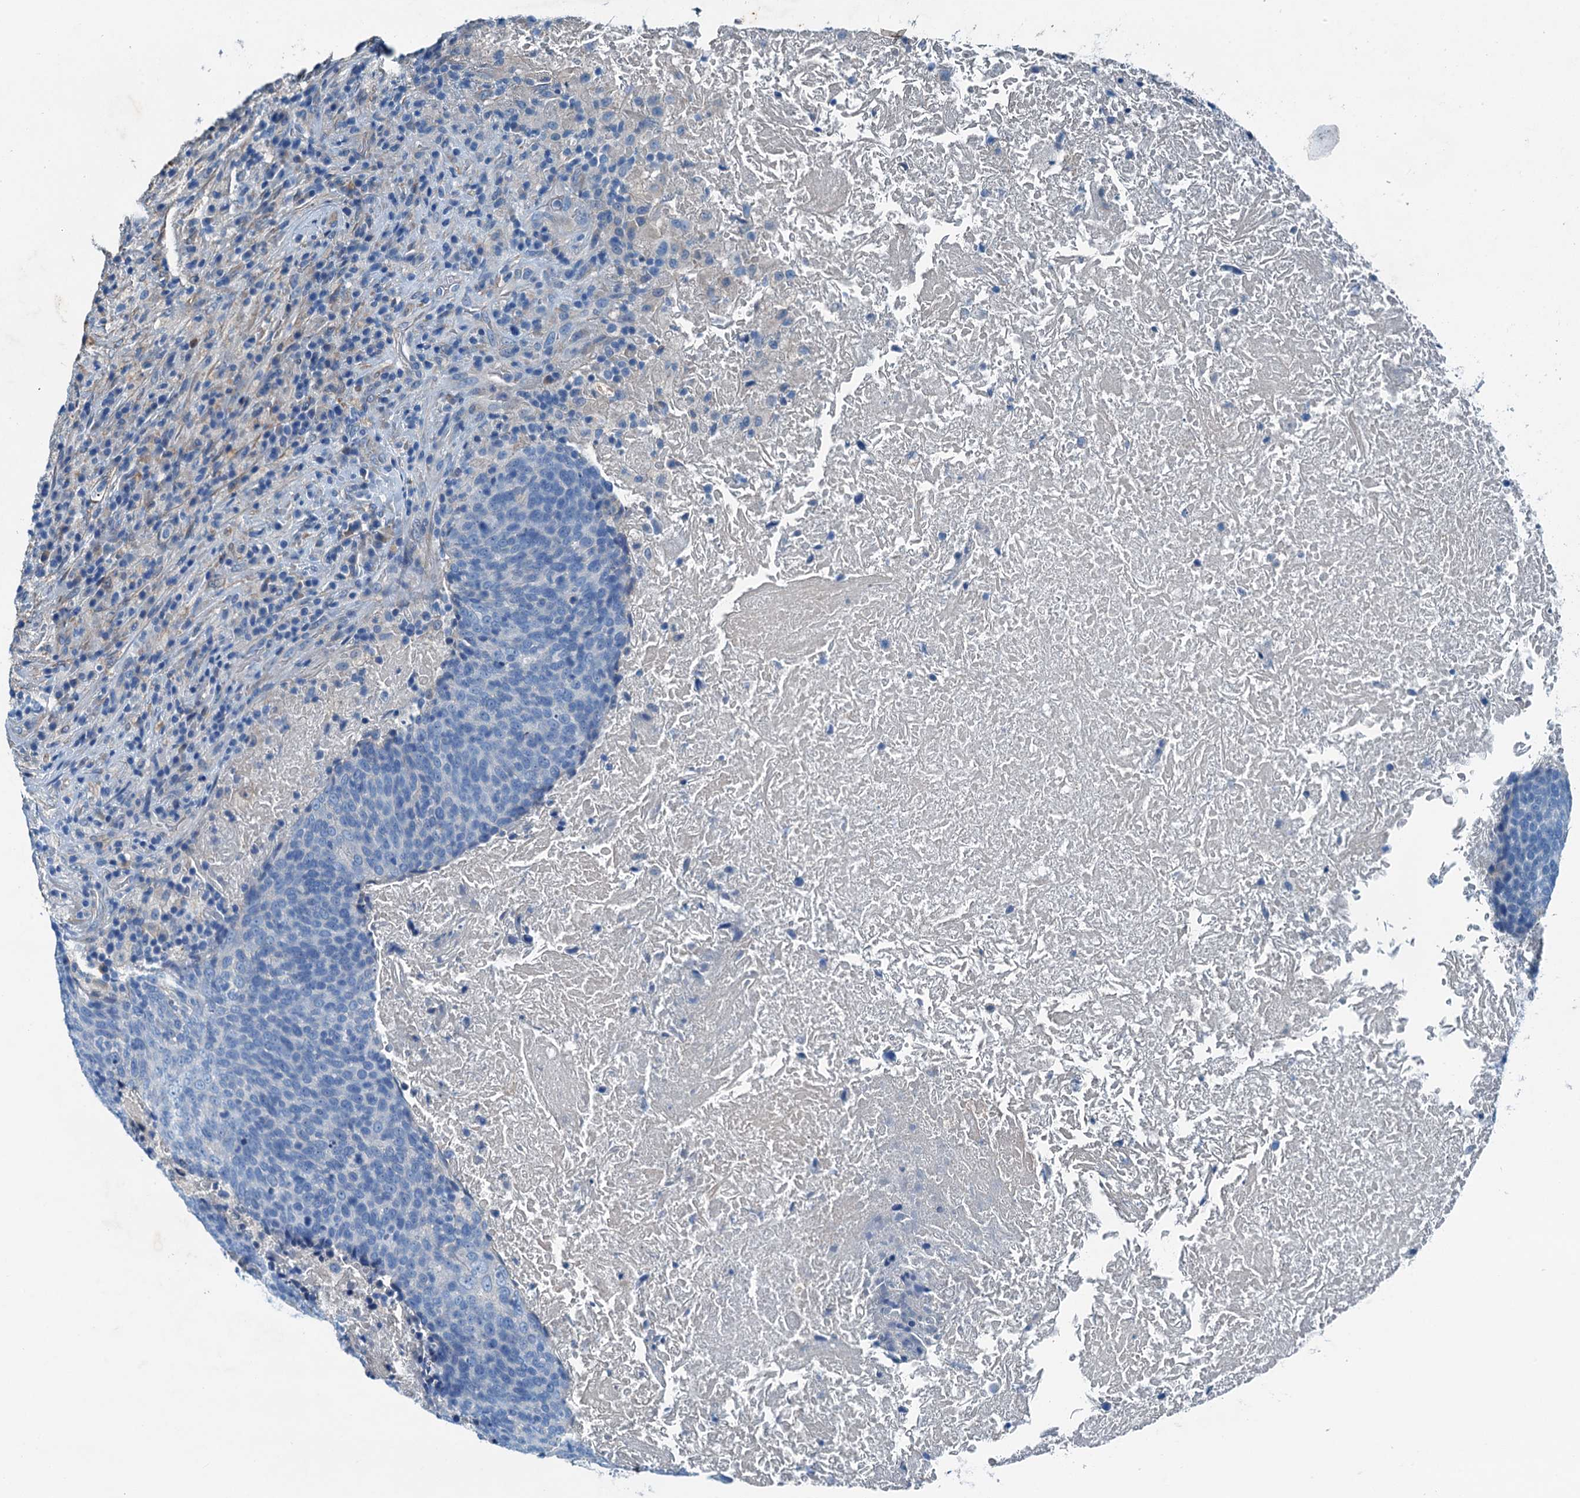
{"staining": {"intensity": "negative", "quantity": "none", "location": "none"}, "tissue": "head and neck cancer", "cell_type": "Tumor cells", "image_type": "cancer", "snomed": [{"axis": "morphology", "description": "Squamous cell carcinoma, NOS"}, {"axis": "morphology", "description": "Squamous cell carcinoma, metastatic, NOS"}, {"axis": "topography", "description": "Lymph node"}, {"axis": "topography", "description": "Head-Neck"}], "caption": "DAB (3,3'-diaminobenzidine) immunohistochemical staining of metastatic squamous cell carcinoma (head and neck) exhibits no significant staining in tumor cells.", "gene": "RAB3IL1", "patient": {"sex": "male", "age": 62}}